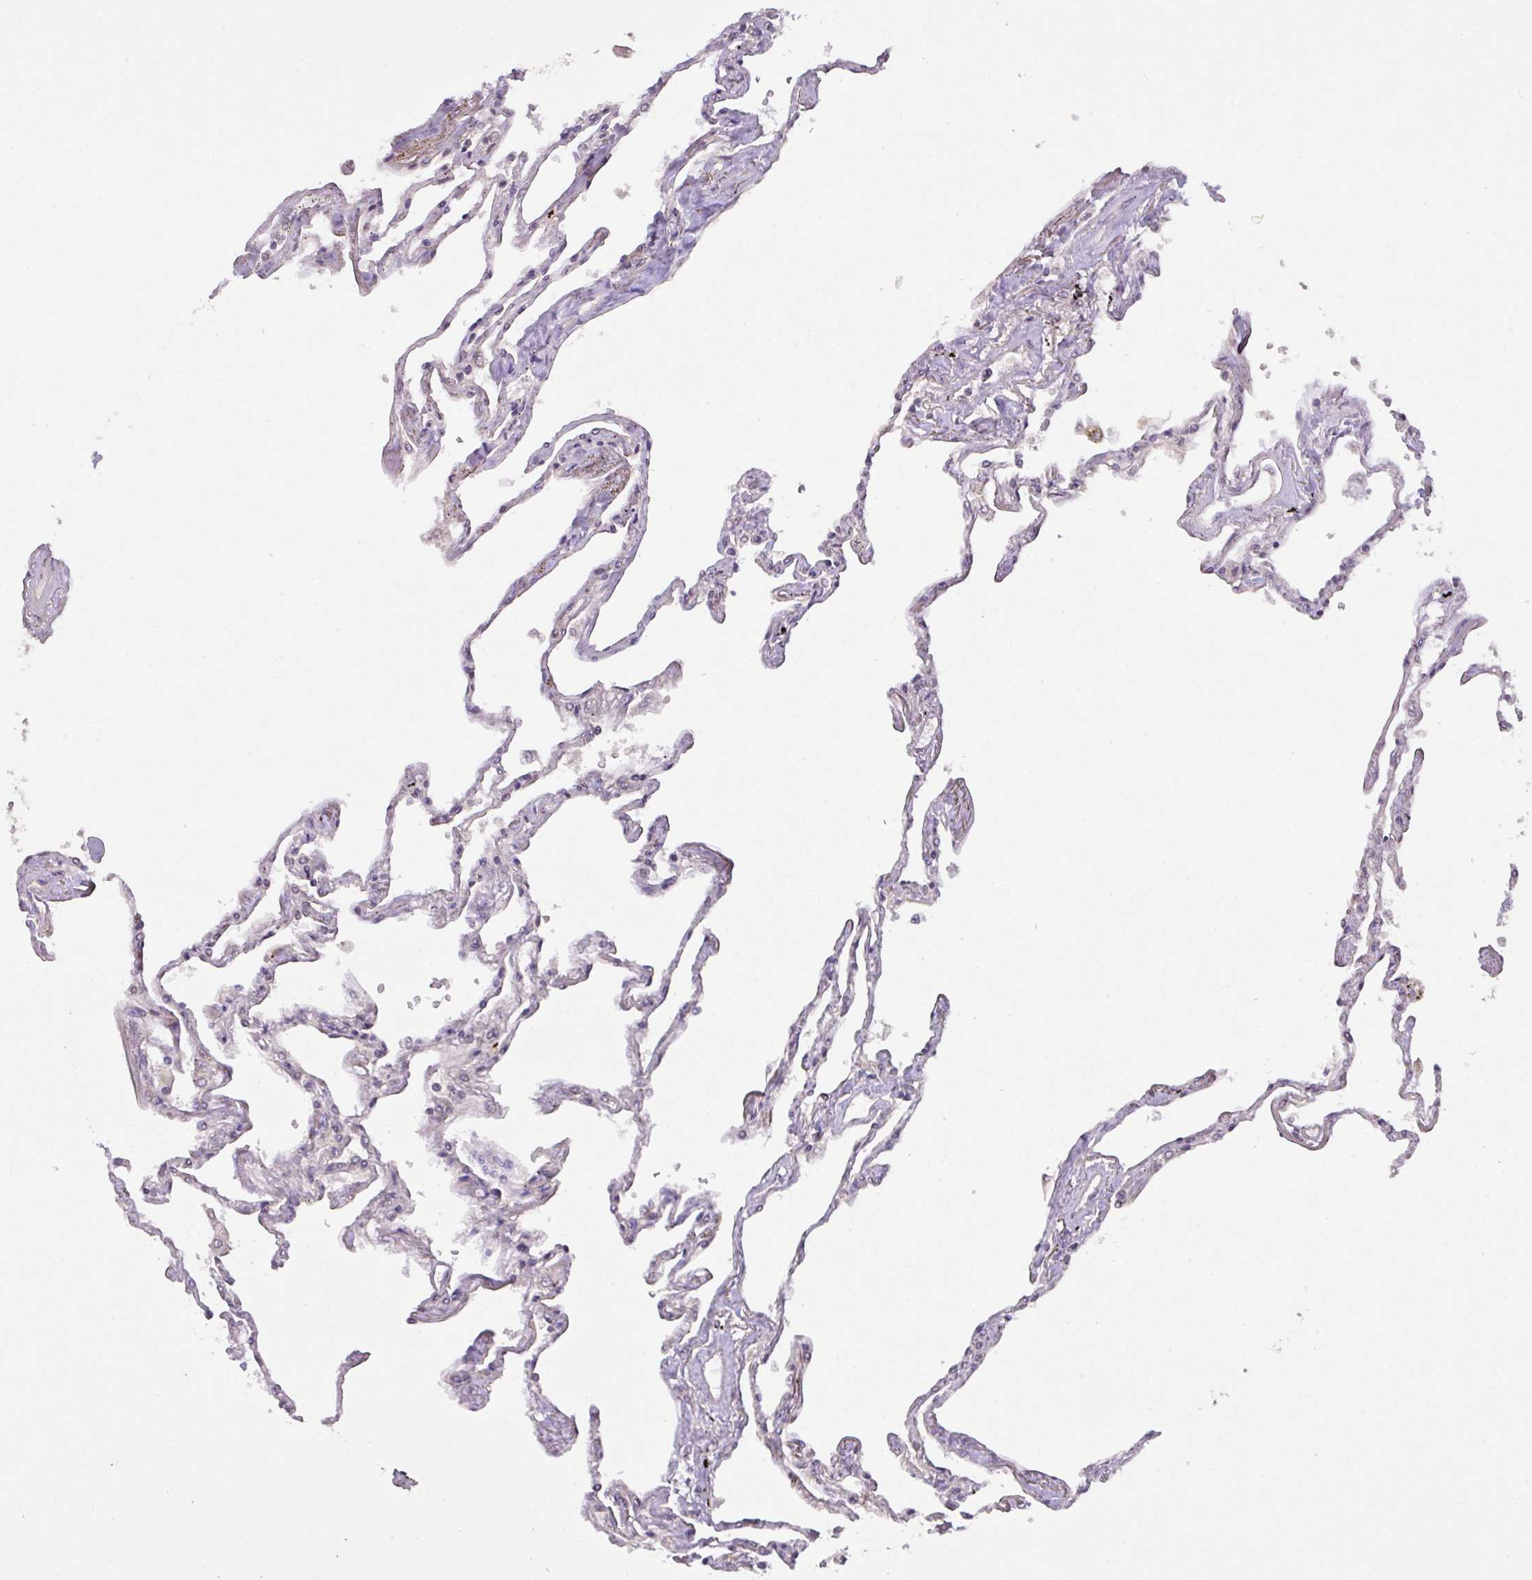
{"staining": {"intensity": "moderate", "quantity": "<25%", "location": "cytoplasmic/membranous"}, "tissue": "lung", "cell_type": "Alveolar cells", "image_type": "normal", "snomed": [{"axis": "morphology", "description": "Normal tissue, NOS"}, {"axis": "topography", "description": "Lung"}], "caption": "DAB (3,3'-diaminobenzidine) immunohistochemical staining of unremarkable human lung exhibits moderate cytoplasmic/membranous protein positivity in approximately <25% of alveolar cells.", "gene": "CYFIP2", "patient": {"sex": "female", "age": 67}}